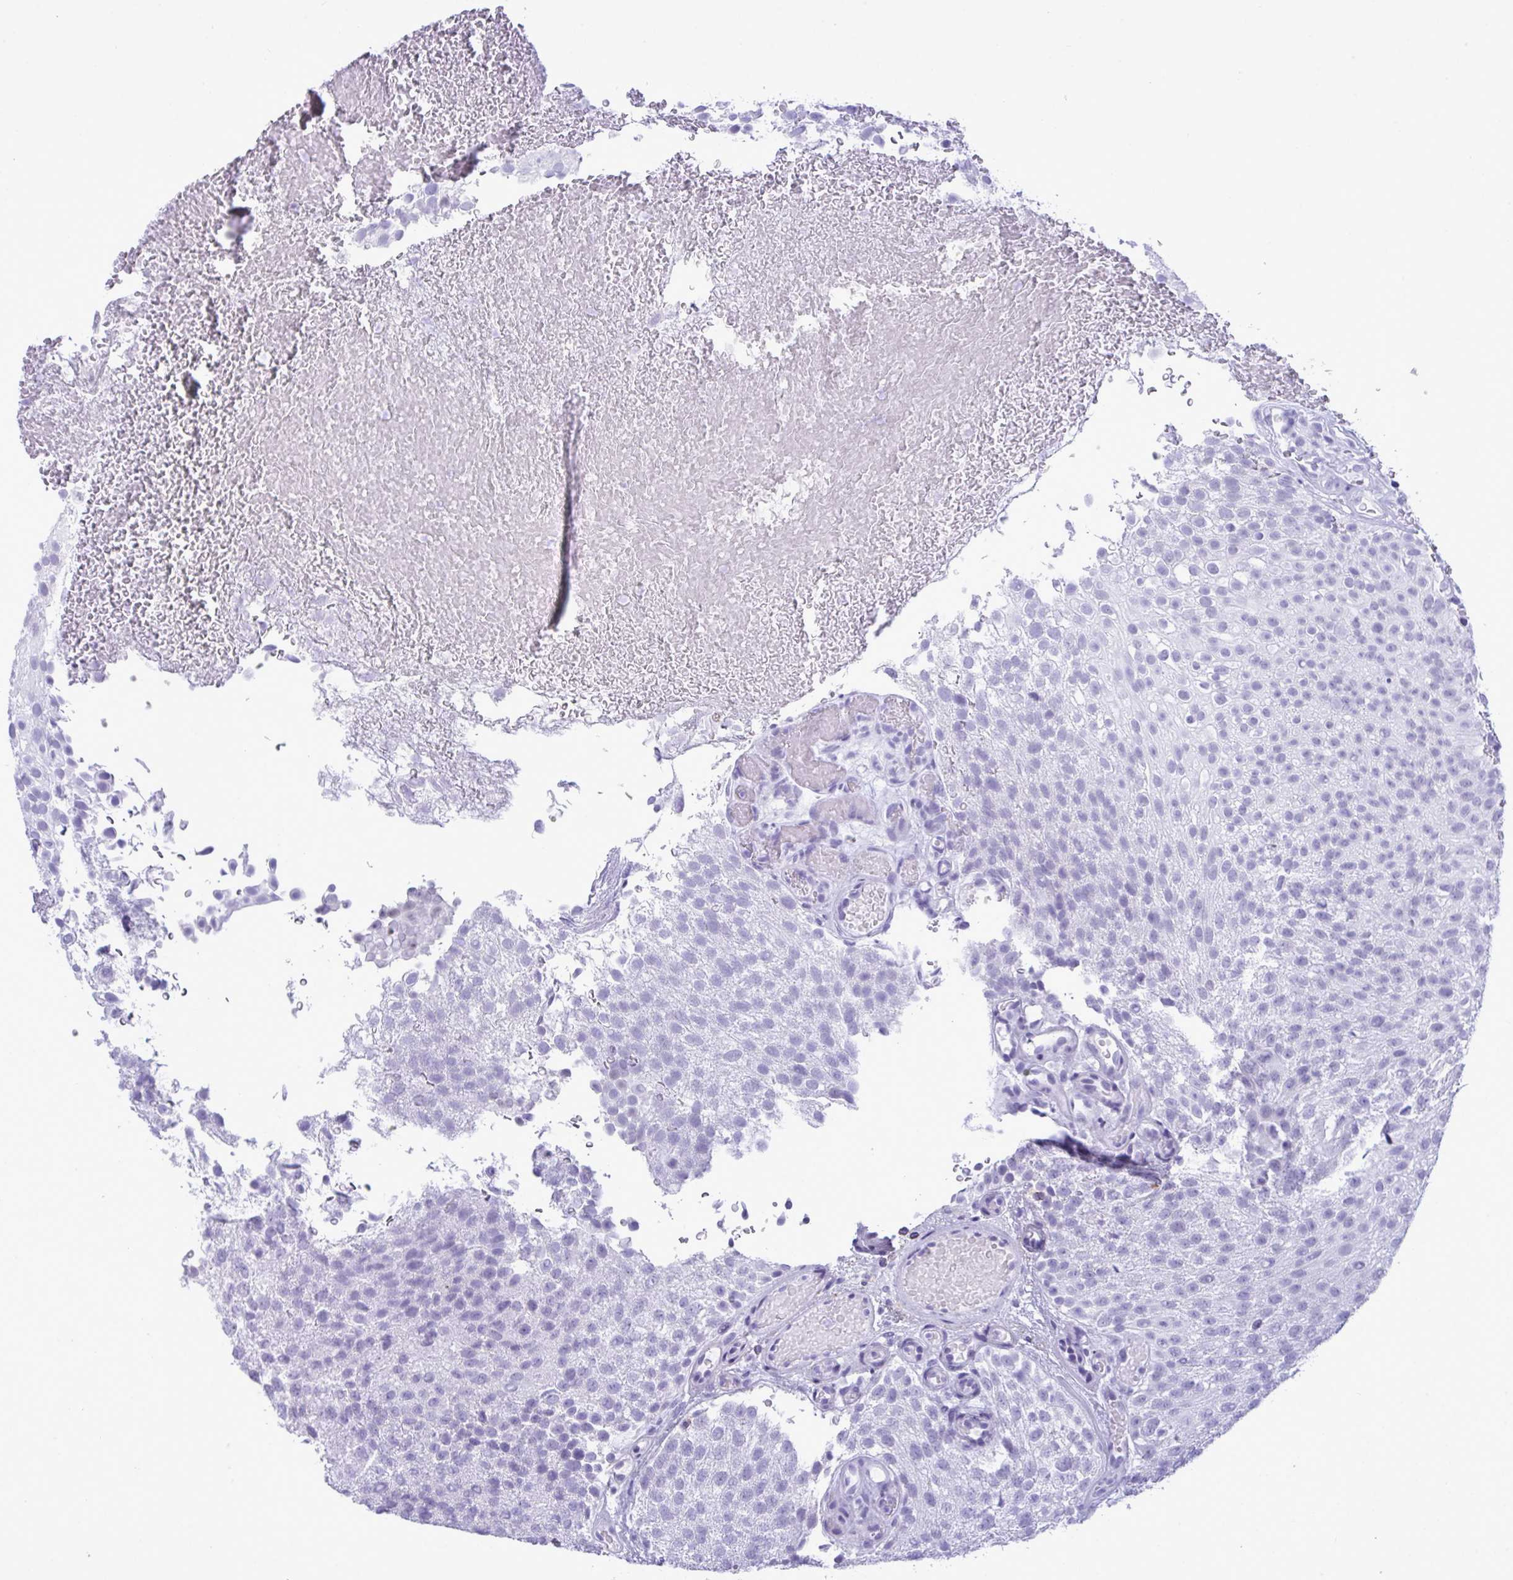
{"staining": {"intensity": "negative", "quantity": "none", "location": "none"}, "tissue": "urothelial cancer", "cell_type": "Tumor cells", "image_type": "cancer", "snomed": [{"axis": "morphology", "description": "Urothelial carcinoma, Low grade"}, {"axis": "topography", "description": "Urinary bladder"}], "caption": "An image of urothelial cancer stained for a protein displays no brown staining in tumor cells.", "gene": "ELN", "patient": {"sex": "male", "age": 78}}